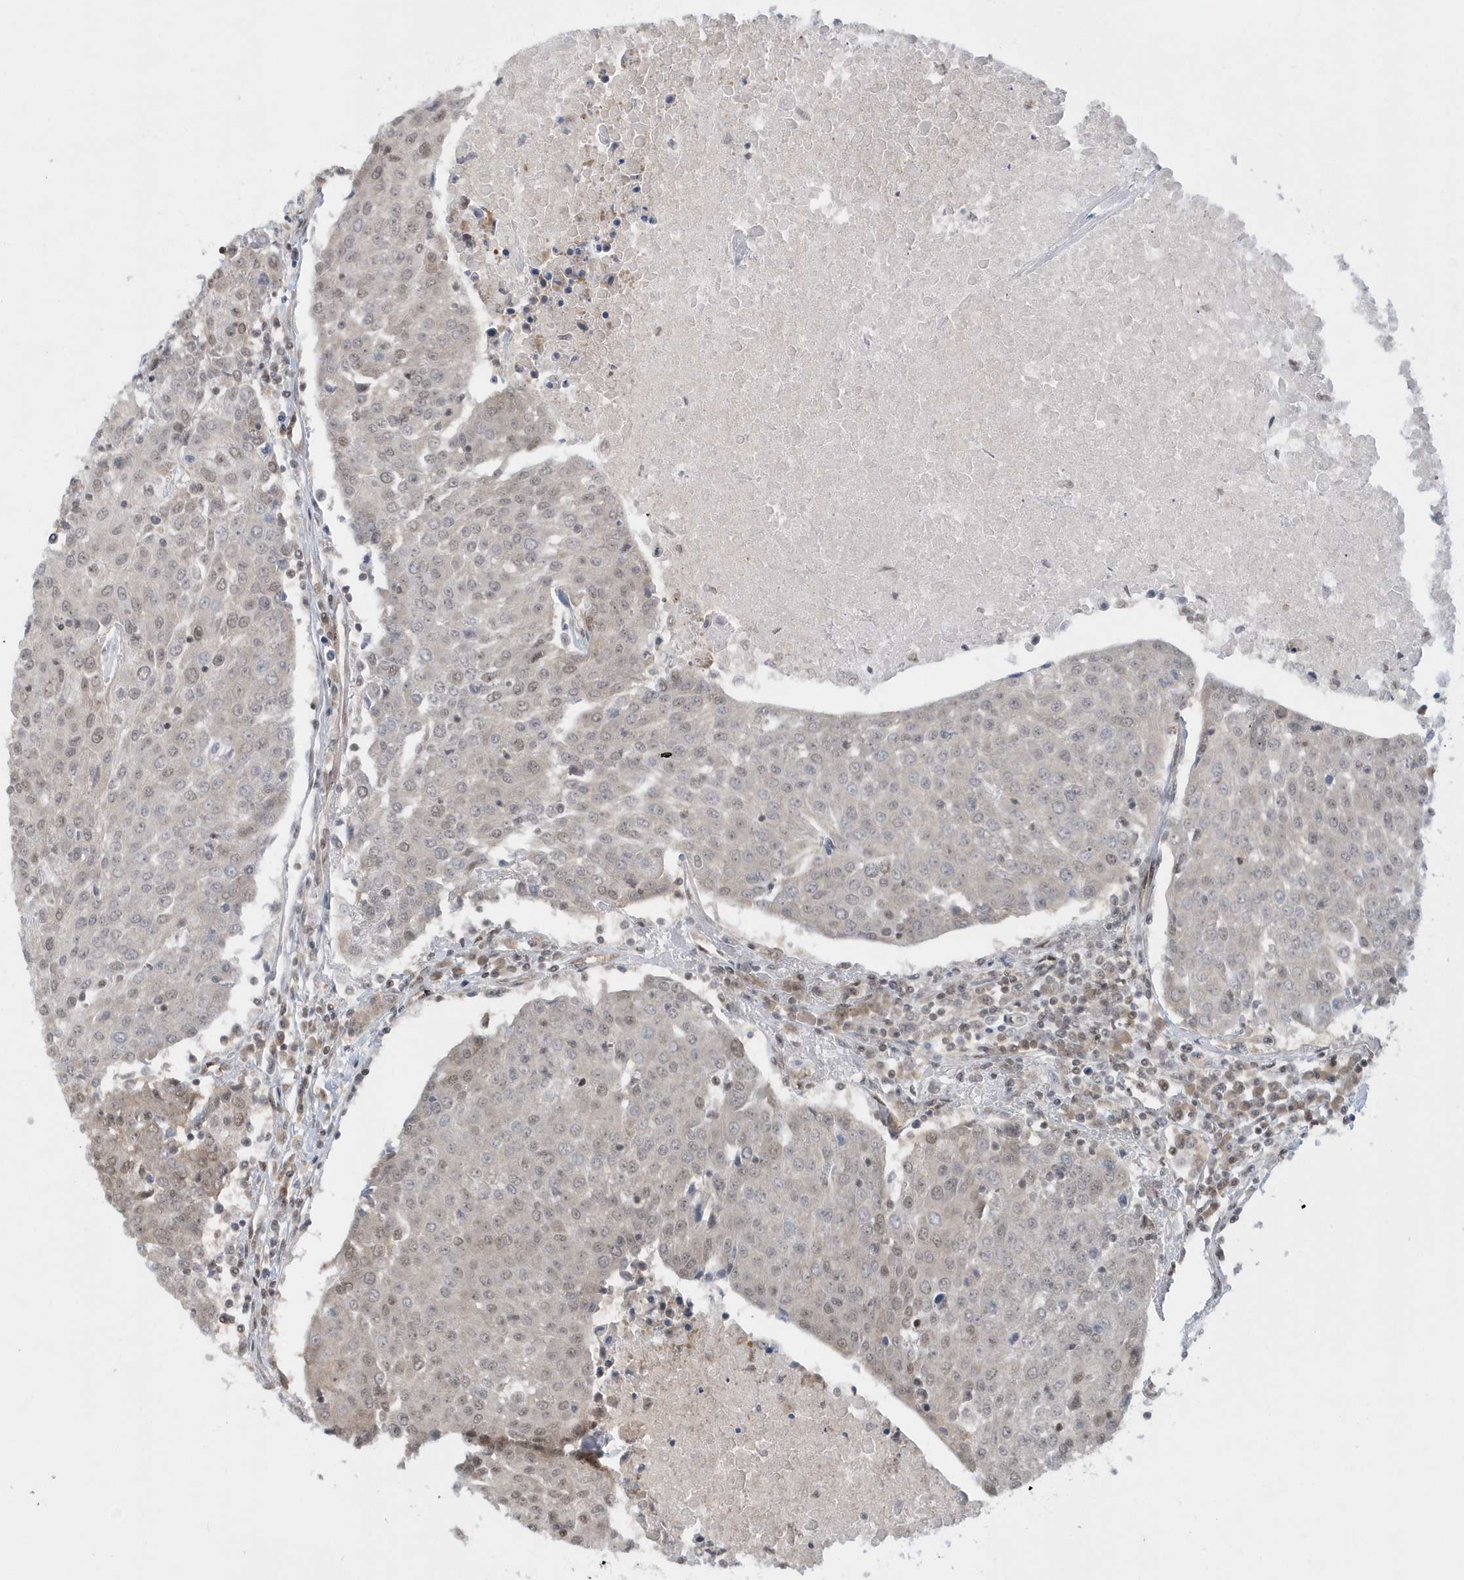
{"staining": {"intensity": "weak", "quantity": "25%-75%", "location": "nuclear"}, "tissue": "urothelial cancer", "cell_type": "Tumor cells", "image_type": "cancer", "snomed": [{"axis": "morphology", "description": "Urothelial carcinoma, High grade"}, {"axis": "topography", "description": "Urinary bladder"}], "caption": "Brown immunohistochemical staining in urothelial carcinoma (high-grade) displays weak nuclear staining in approximately 25%-75% of tumor cells.", "gene": "SEPHS1", "patient": {"sex": "female", "age": 85}}